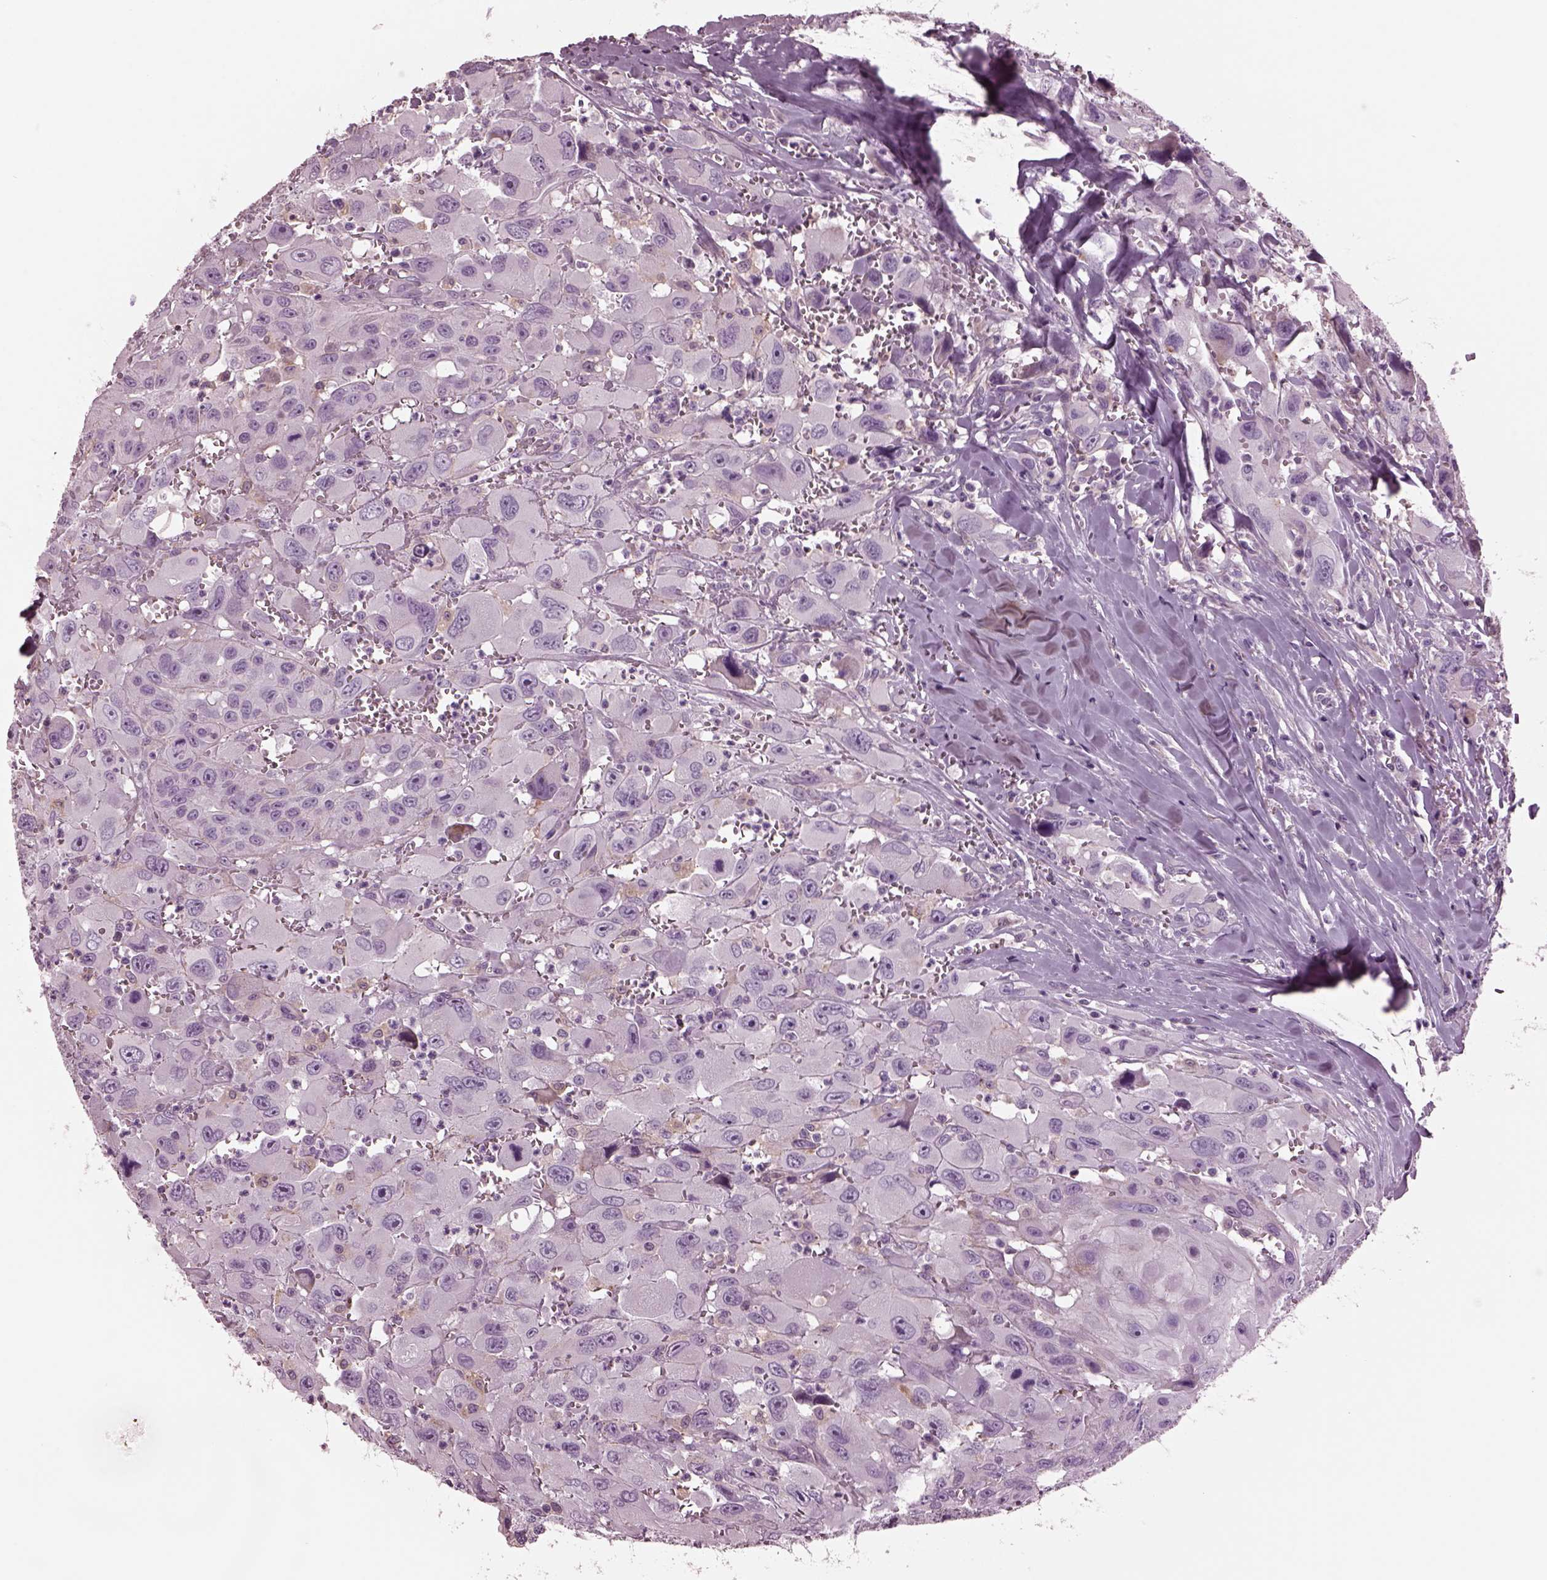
{"staining": {"intensity": "negative", "quantity": "none", "location": "none"}, "tissue": "head and neck cancer", "cell_type": "Tumor cells", "image_type": "cancer", "snomed": [{"axis": "morphology", "description": "Squamous cell carcinoma, NOS"}, {"axis": "morphology", "description": "Squamous cell carcinoma, metastatic, NOS"}, {"axis": "topography", "description": "Oral tissue"}, {"axis": "topography", "description": "Head-Neck"}], "caption": "Immunohistochemistry photomicrograph of neoplastic tissue: human squamous cell carcinoma (head and neck) stained with DAB demonstrates no significant protein staining in tumor cells. Nuclei are stained in blue.", "gene": "GDF11", "patient": {"sex": "female", "age": 85}}